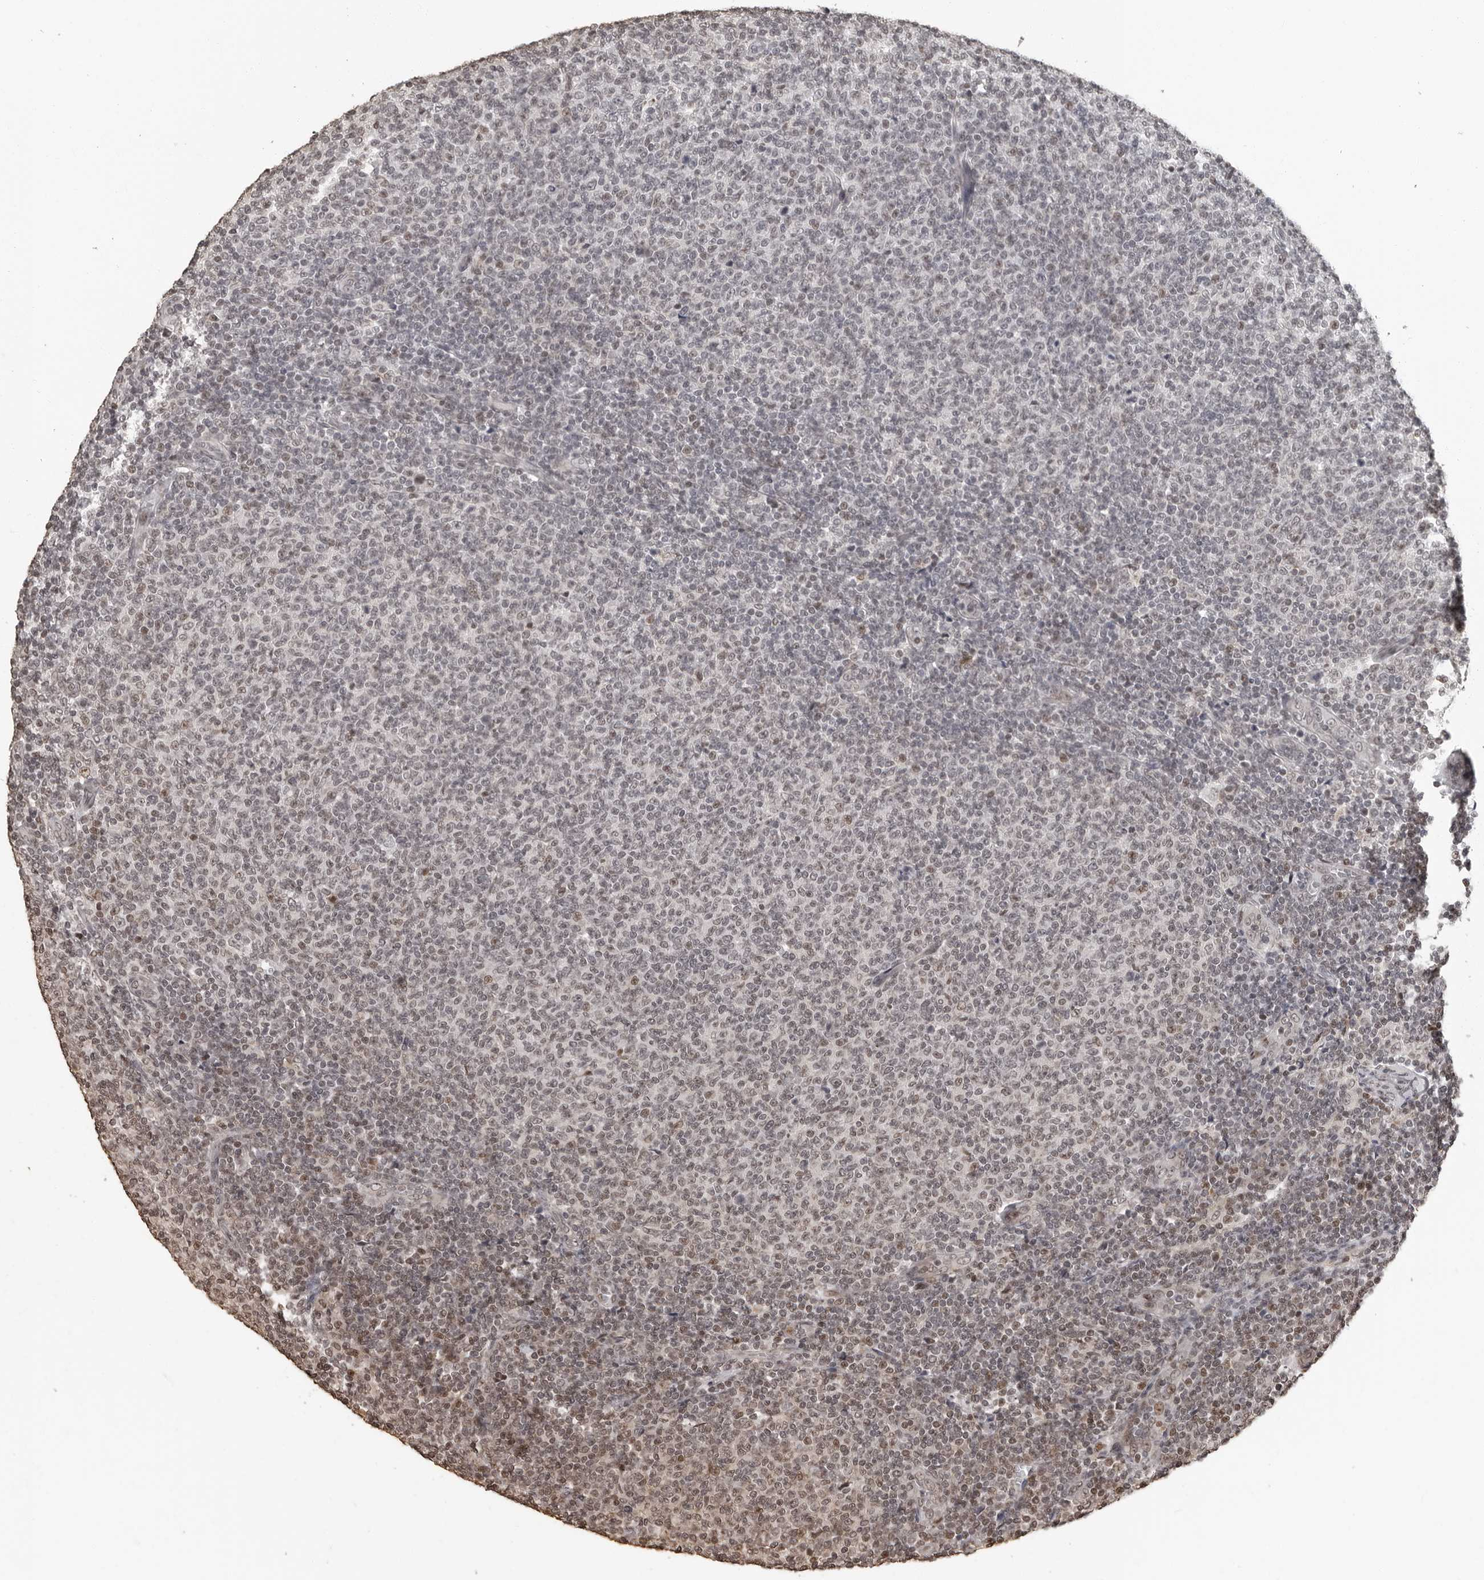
{"staining": {"intensity": "weak", "quantity": "25%-75%", "location": "nuclear"}, "tissue": "lymphoma", "cell_type": "Tumor cells", "image_type": "cancer", "snomed": [{"axis": "morphology", "description": "Malignant lymphoma, non-Hodgkin's type, Low grade"}, {"axis": "topography", "description": "Lymph node"}], "caption": "This is a photomicrograph of immunohistochemistry (IHC) staining of malignant lymphoma, non-Hodgkin's type (low-grade), which shows weak expression in the nuclear of tumor cells.", "gene": "ORC1", "patient": {"sex": "male", "age": 66}}